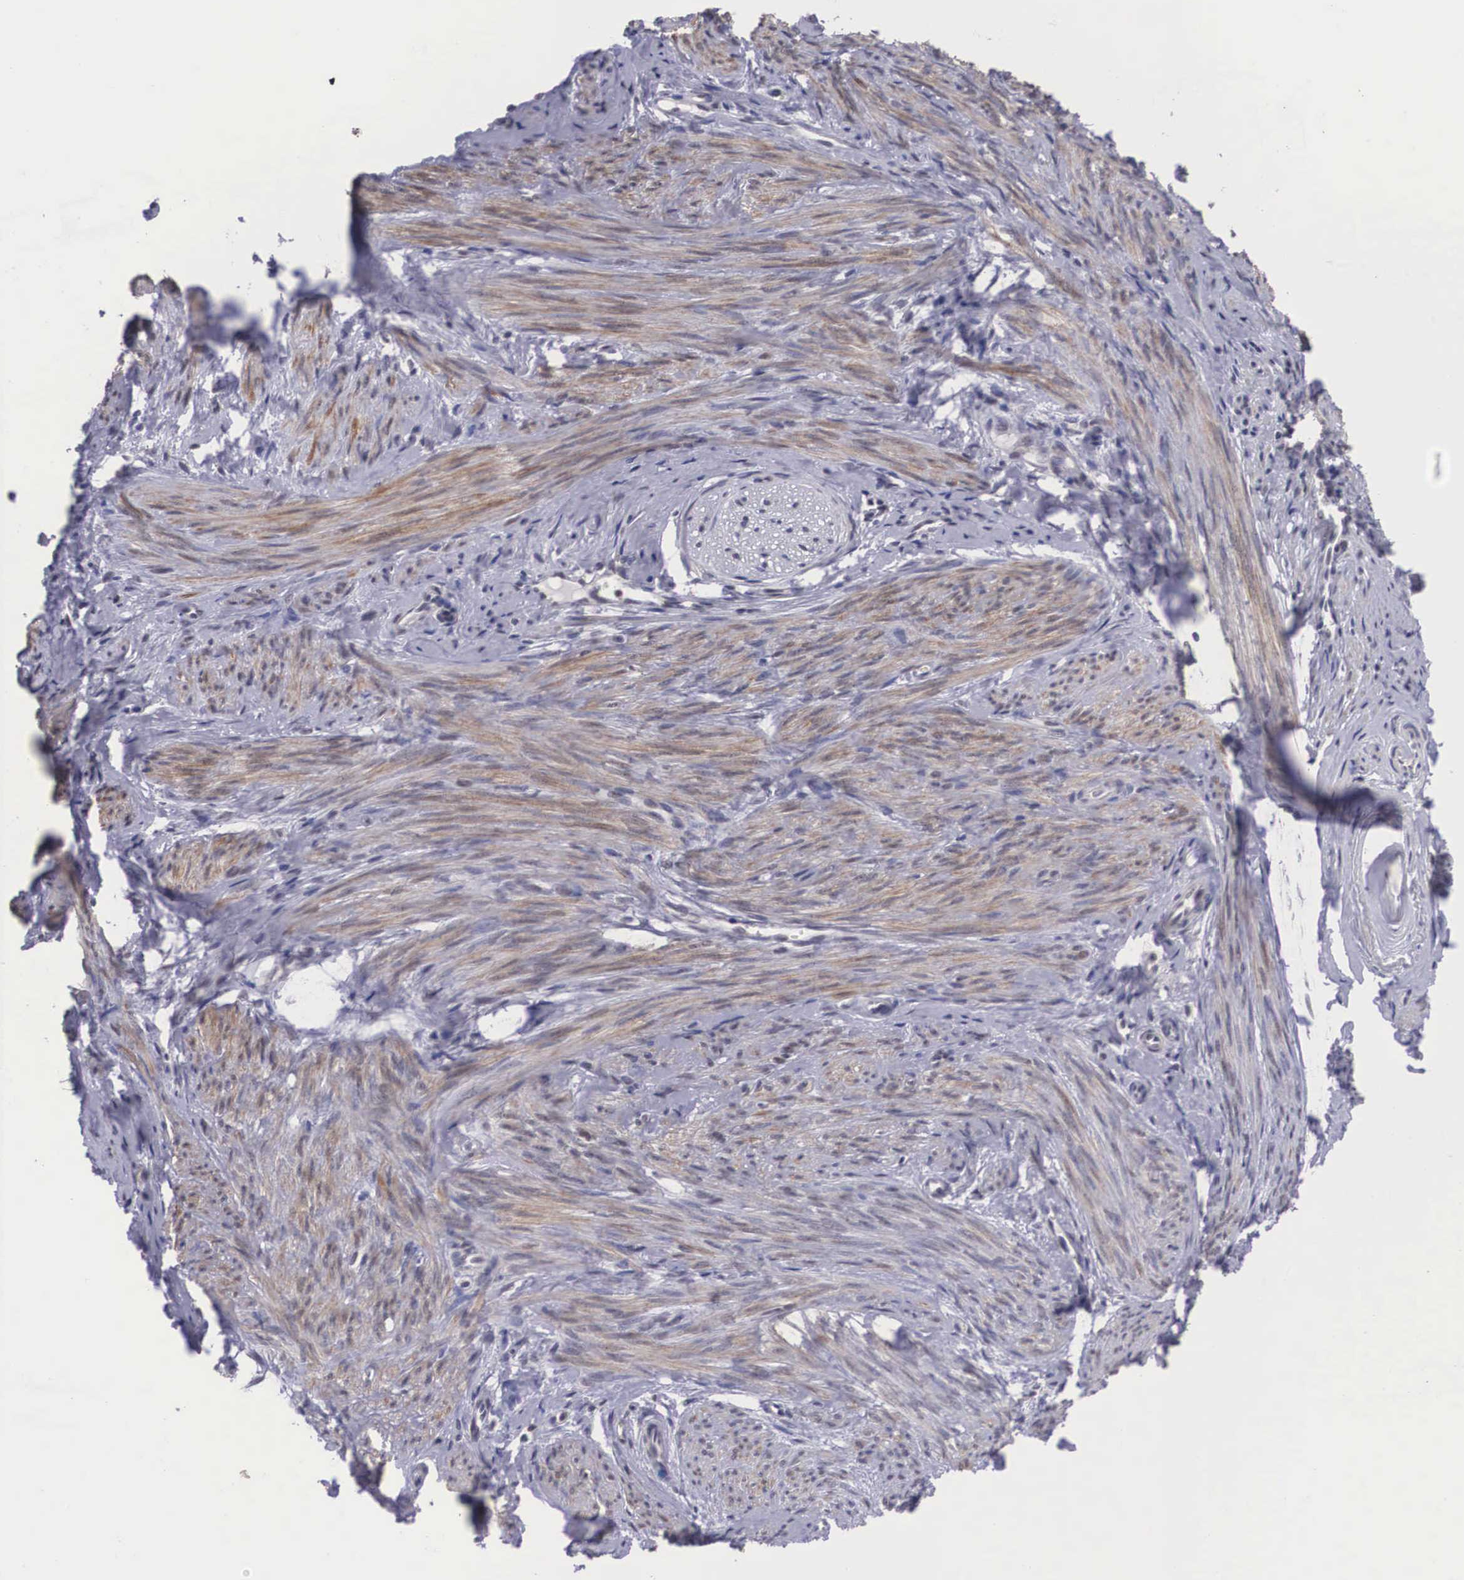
{"staining": {"intensity": "weak", "quantity": ">75%", "location": "nuclear"}, "tissue": "endometrial cancer", "cell_type": "Tumor cells", "image_type": "cancer", "snomed": [{"axis": "morphology", "description": "Adenocarcinoma, NOS"}, {"axis": "topography", "description": "Endometrium"}], "caption": "Endometrial cancer stained for a protein exhibits weak nuclear positivity in tumor cells.", "gene": "ZNF275", "patient": {"sex": "female", "age": 76}}